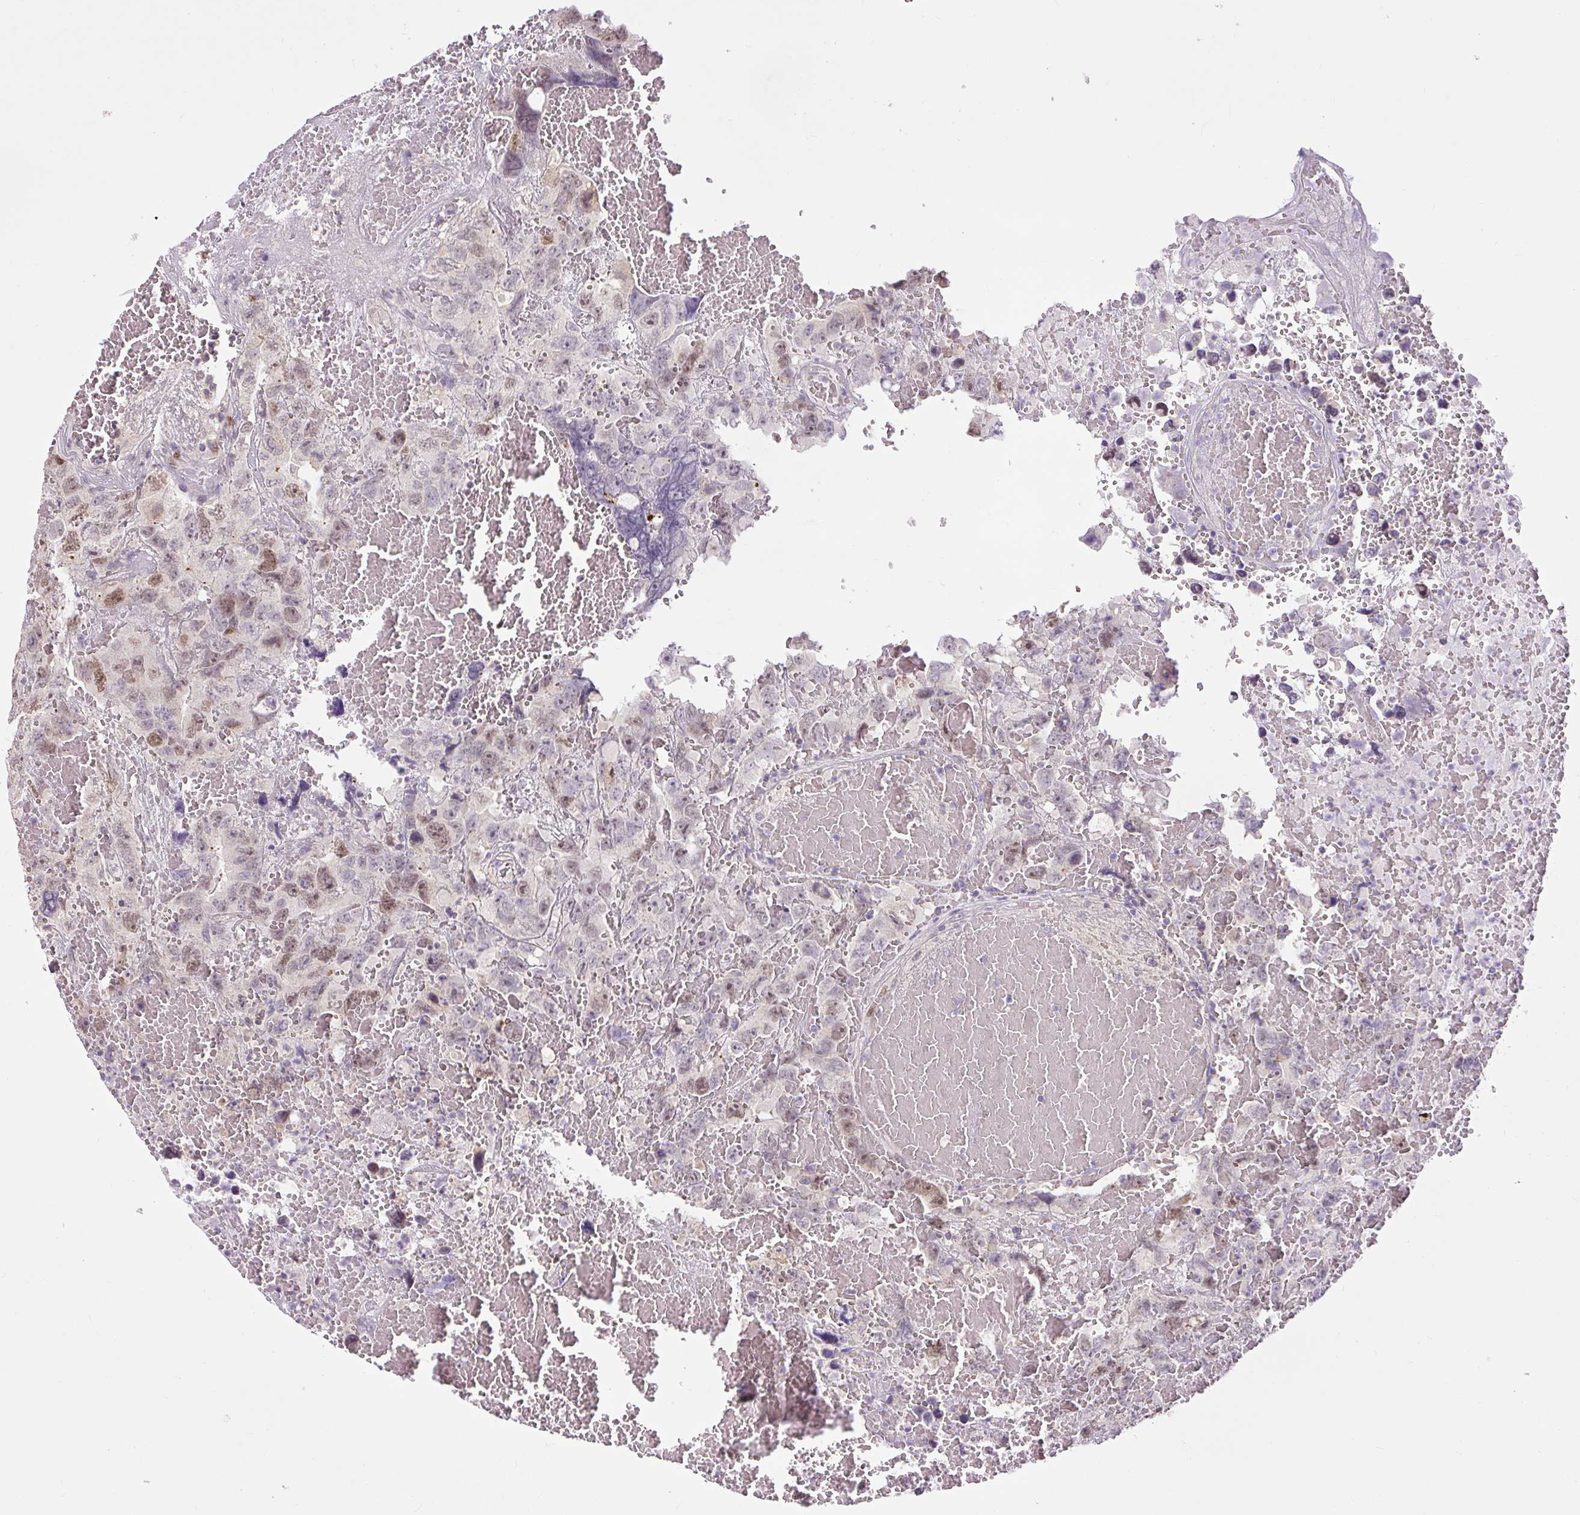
{"staining": {"intensity": "moderate", "quantity": "<25%", "location": "nuclear"}, "tissue": "testis cancer", "cell_type": "Tumor cells", "image_type": "cancer", "snomed": [{"axis": "morphology", "description": "Carcinoma, Embryonal, NOS"}, {"axis": "topography", "description": "Testis"}], "caption": "The photomicrograph exhibits immunohistochemical staining of testis embryonal carcinoma. There is moderate nuclear staining is appreciated in approximately <25% of tumor cells.", "gene": "RACGAP1", "patient": {"sex": "male", "age": 45}}